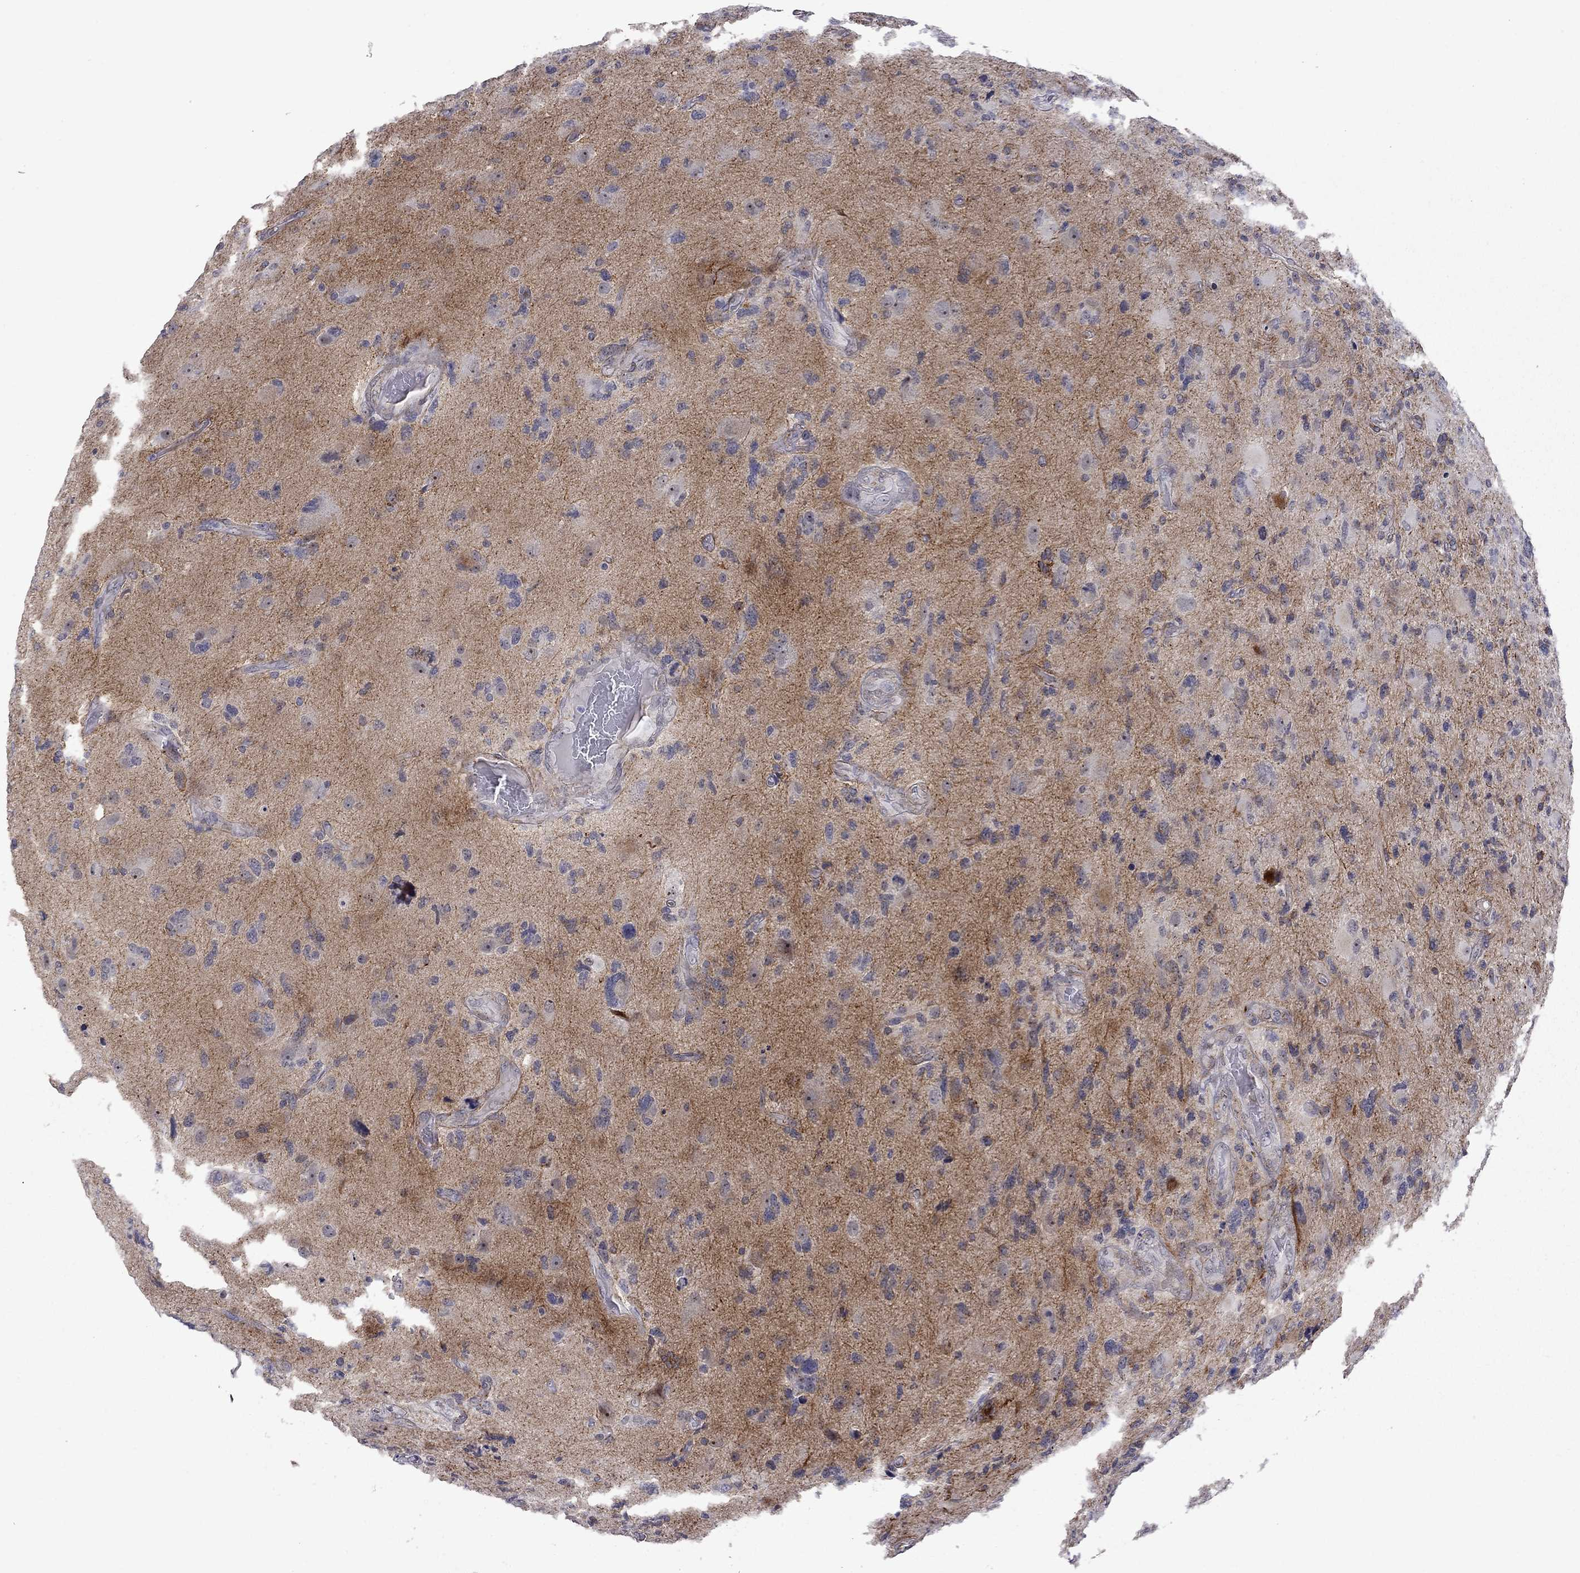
{"staining": {"intensity": "negative", "quantity": "none", "location": "none"}, "tissue": "glioma", "cell_type": "Tumor cells", "image_type": "cancer", "snomed": [{"axis": "morphology", "description": "Glioma, malignant, High grade"}, {"axis": "topography", "description": "Cerebral cortex"}], "caption": "This is an IHC micrograph of human malignant high-grade glioma. There is no expression in tumor cells.", "gene": "GSG1L", "patient": {"sex": "male", "age": 70}}